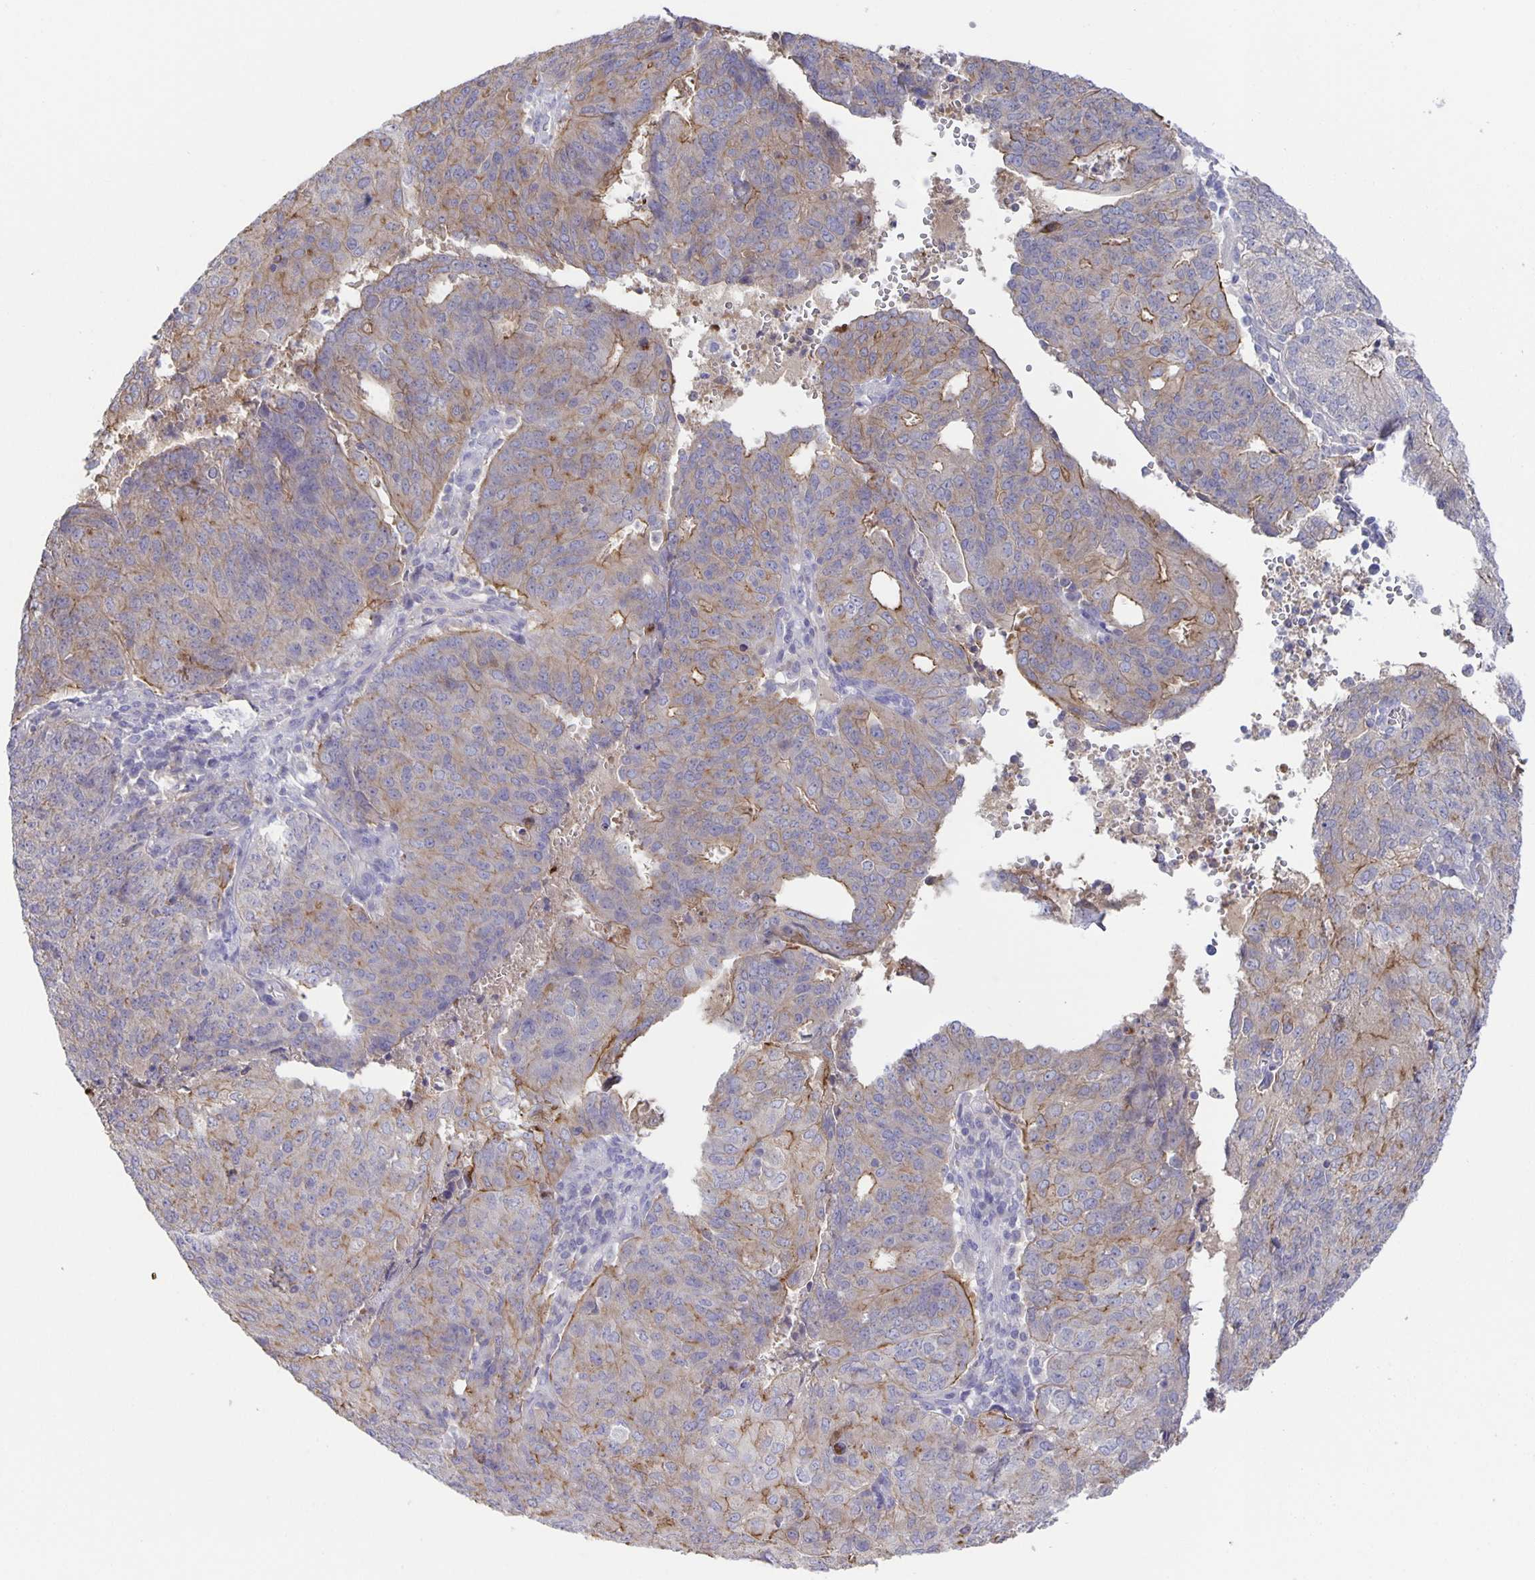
{"staining": {"intensity": "weak", "quantity": "25%-75%", "location": "cytoplasmic/membranous"}, "tissue": "endometrial cancer", "cell_type": "Tumor cells", "image_type": "cancer", "snomed": [{"axis": "morphology", "description": "Adenocarcinoma, NOS"}, {"axis": "topography", "description": "Endometrium"}], "caption": "Protein staining shows weak cytoplasmic/membranous positivity in approximately 25%-75% of tumor cells in endometrial cancer.", "gene": "PTPN3", "patient": {"sex": "female", "age": 82}}